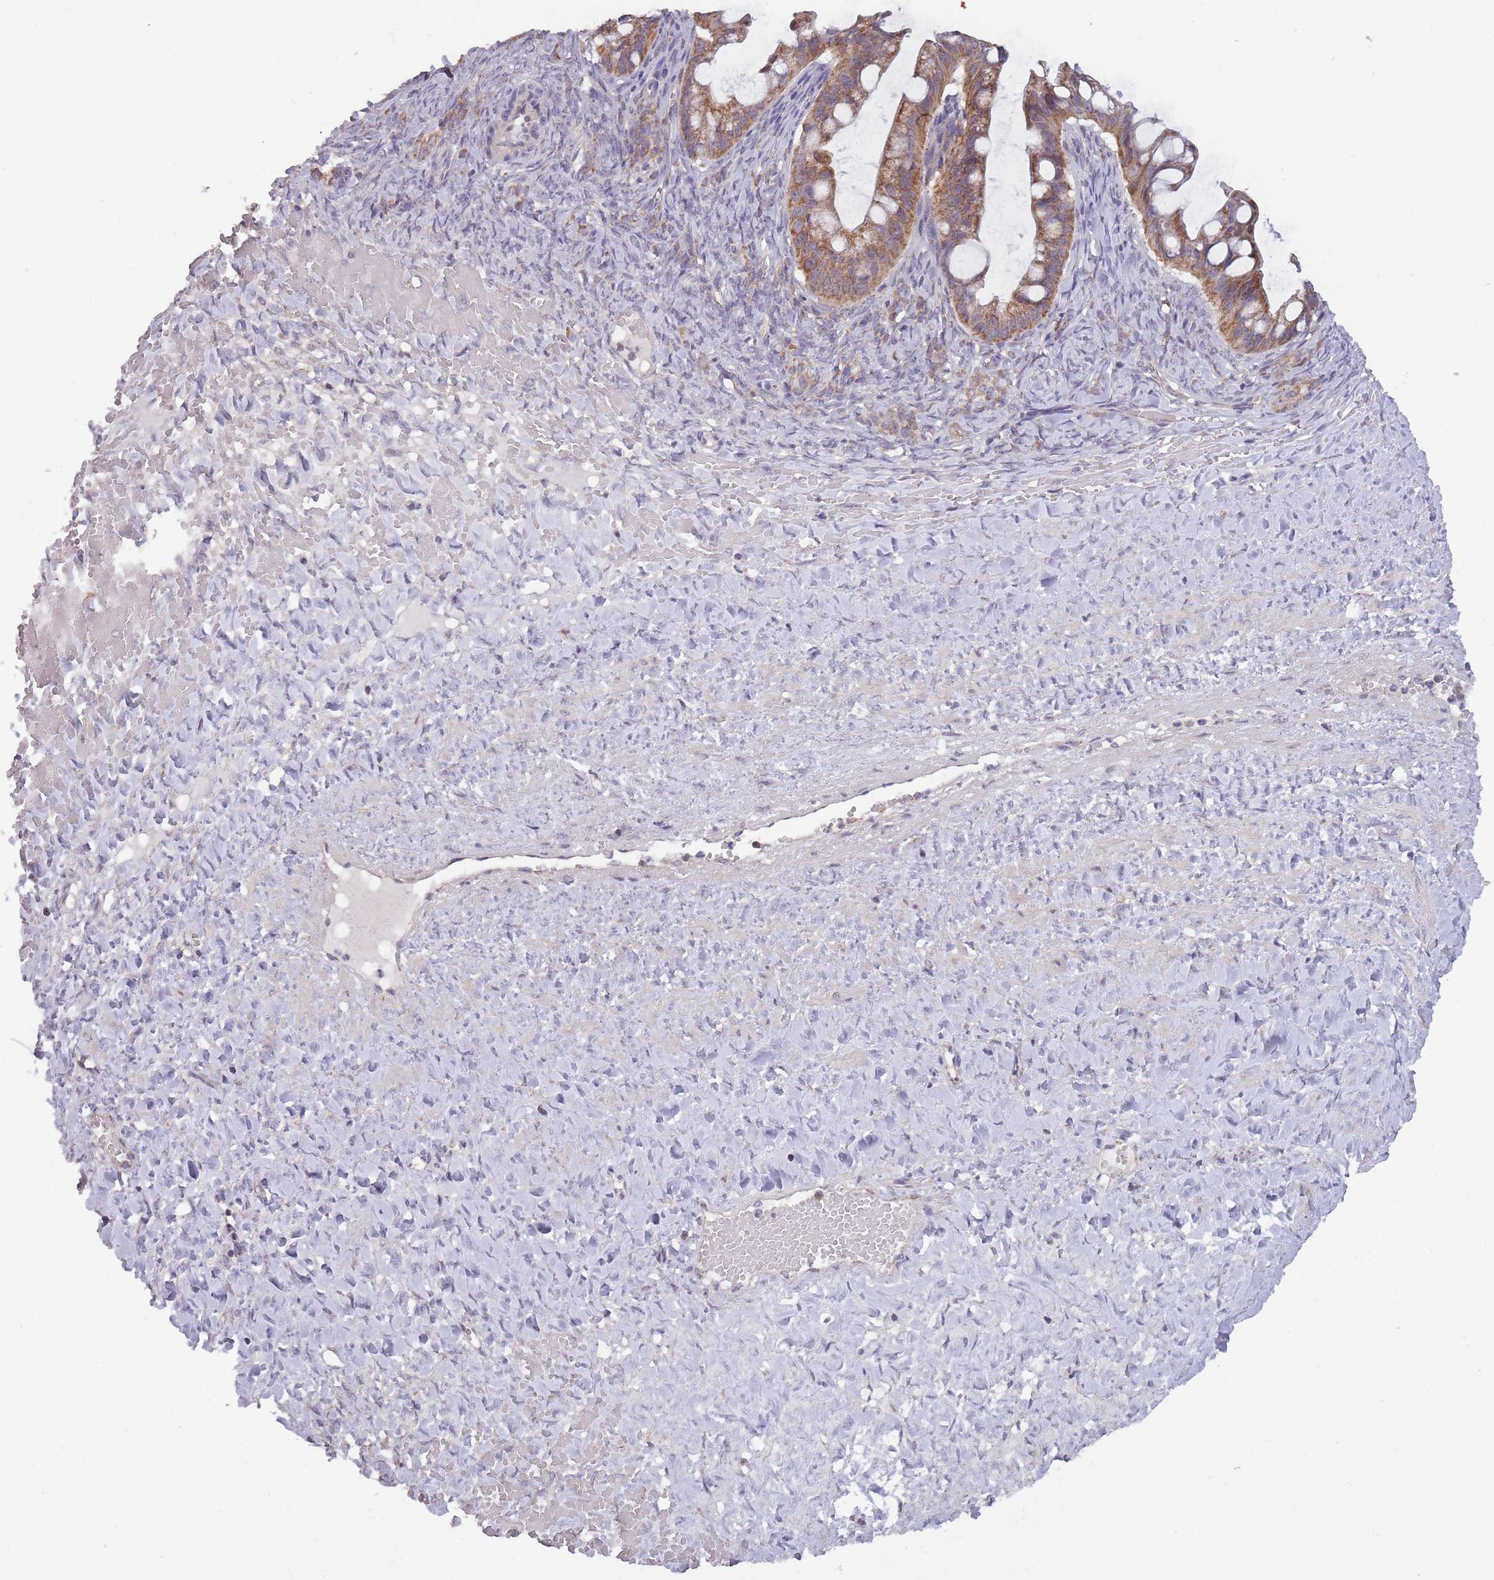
{"staining": {"intensity": "moderate", "quantity": ">75%", "location": "cytoplasmic/membranous"}, "tissue": "ovarian cancer", "cell_type": "Tumor cells", "image_type": "cancer", "snomed": [{"axis": "morphology", "description": "Cystadenocarcinoma, mucinous, NOS"}, {"axis": "topography", "description": "Ovary"}], "caption": "Brown immunohistochemical staining in human ovarian cancer (mucinous cystadenocarcinoma) displays moderate cytoplasmic/membranous staining in approximately >75% of tumor cells. (Stains: DAB in brown, nuclei in blue, Microscopy: brightfield microscopy at high magnification).", "gene": "MRPS18C", "patient": {"sex": "female", "age": 73}}